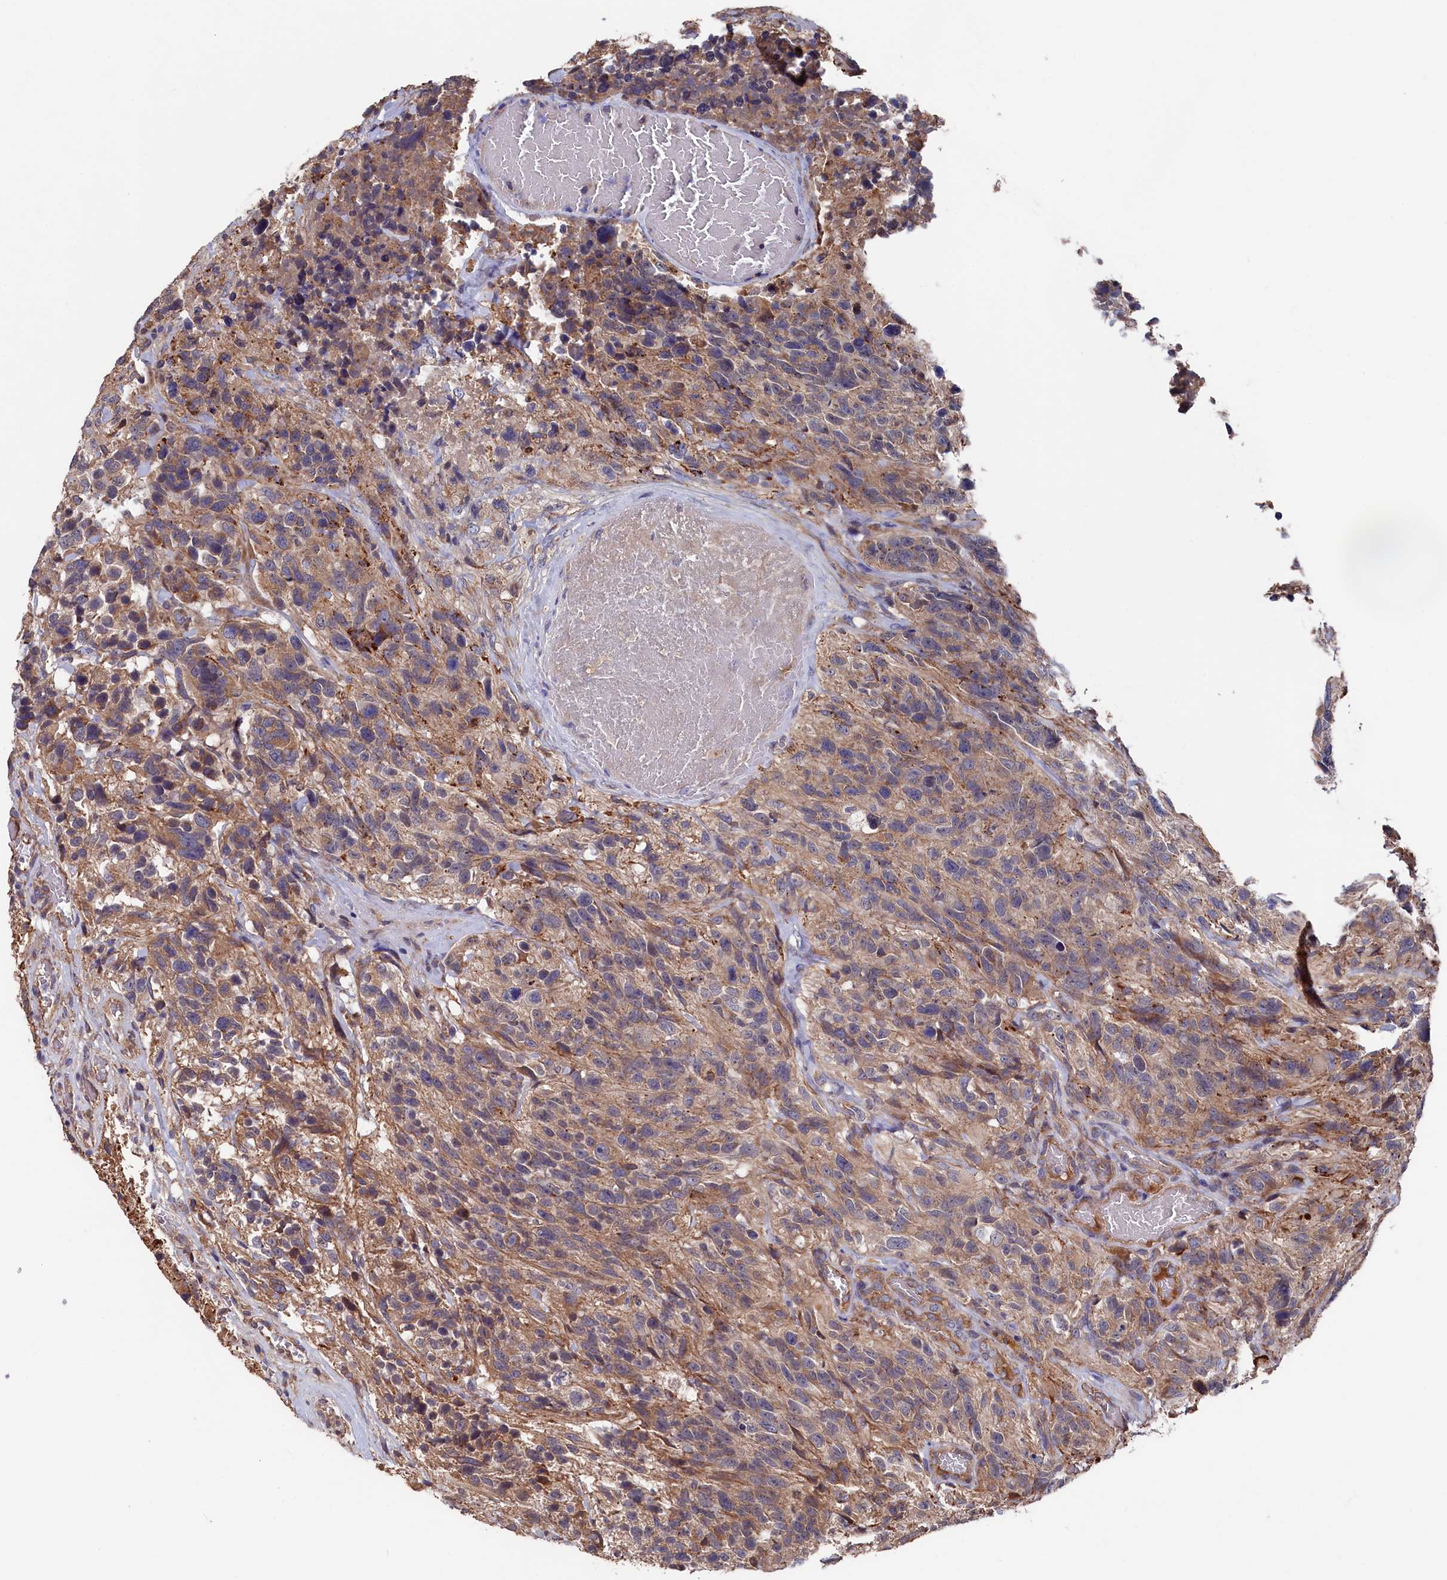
{"staining": {"intensity": "weak", "quantity": ">75%", "location": "cytoplasmic/membranous"}, "tissue": "glioma", "cell_type": "Tumor cells", "image_type": "cancer", "snomed": [{"axis": "morphology", "description": "Glioma, malignant, High grade"}, {"axis": "topography", "description": "Brain"}], "caption": "Immunohistochemical staining of high-grade glioma (malignant) demonstrates low levels of weak cytoplasmic/membranous protein expression in about >75% of tumor cells.", "gene": "SLC12A4", "patient": {"sex": "male", "age": 69}}